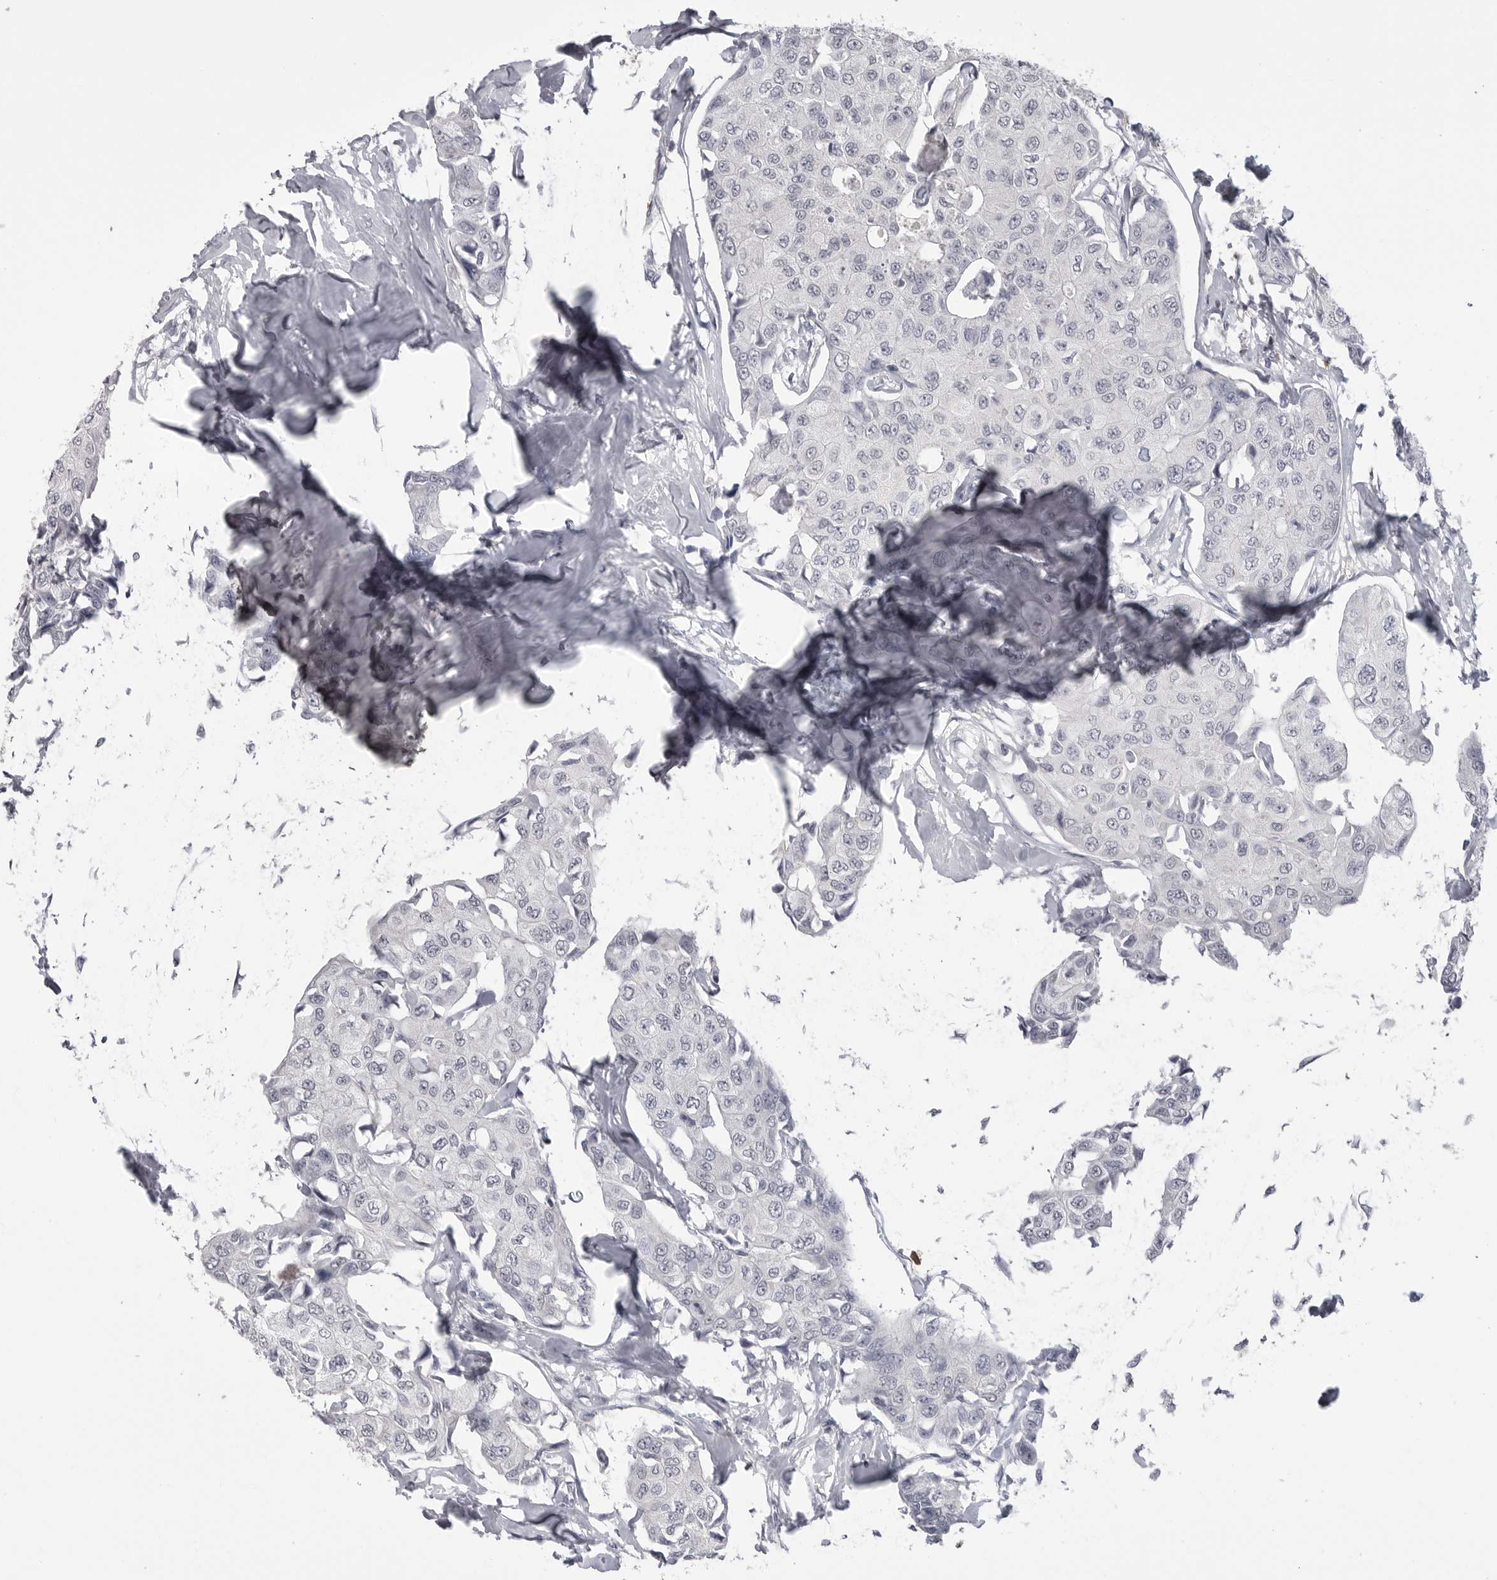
{"staining": {"intensity": "negative", "quantity": "none", "location": "none"}, "tissue": "breast cancer", "cell_type": "Tumor cells", "image_type": "cancer", "snomed": [{"axis": "morphology", "description": "Duct carcinoma"}, {"axis": "topography", "description": "Breast"}], "caption": "A high-resolution micrograph shows IHC staining of invasive ductal carcinoma (breast), which displays no significant staining in tumor cells.", "gene": "ITGAL", "patient": {"sex": "female", "age": 80}}